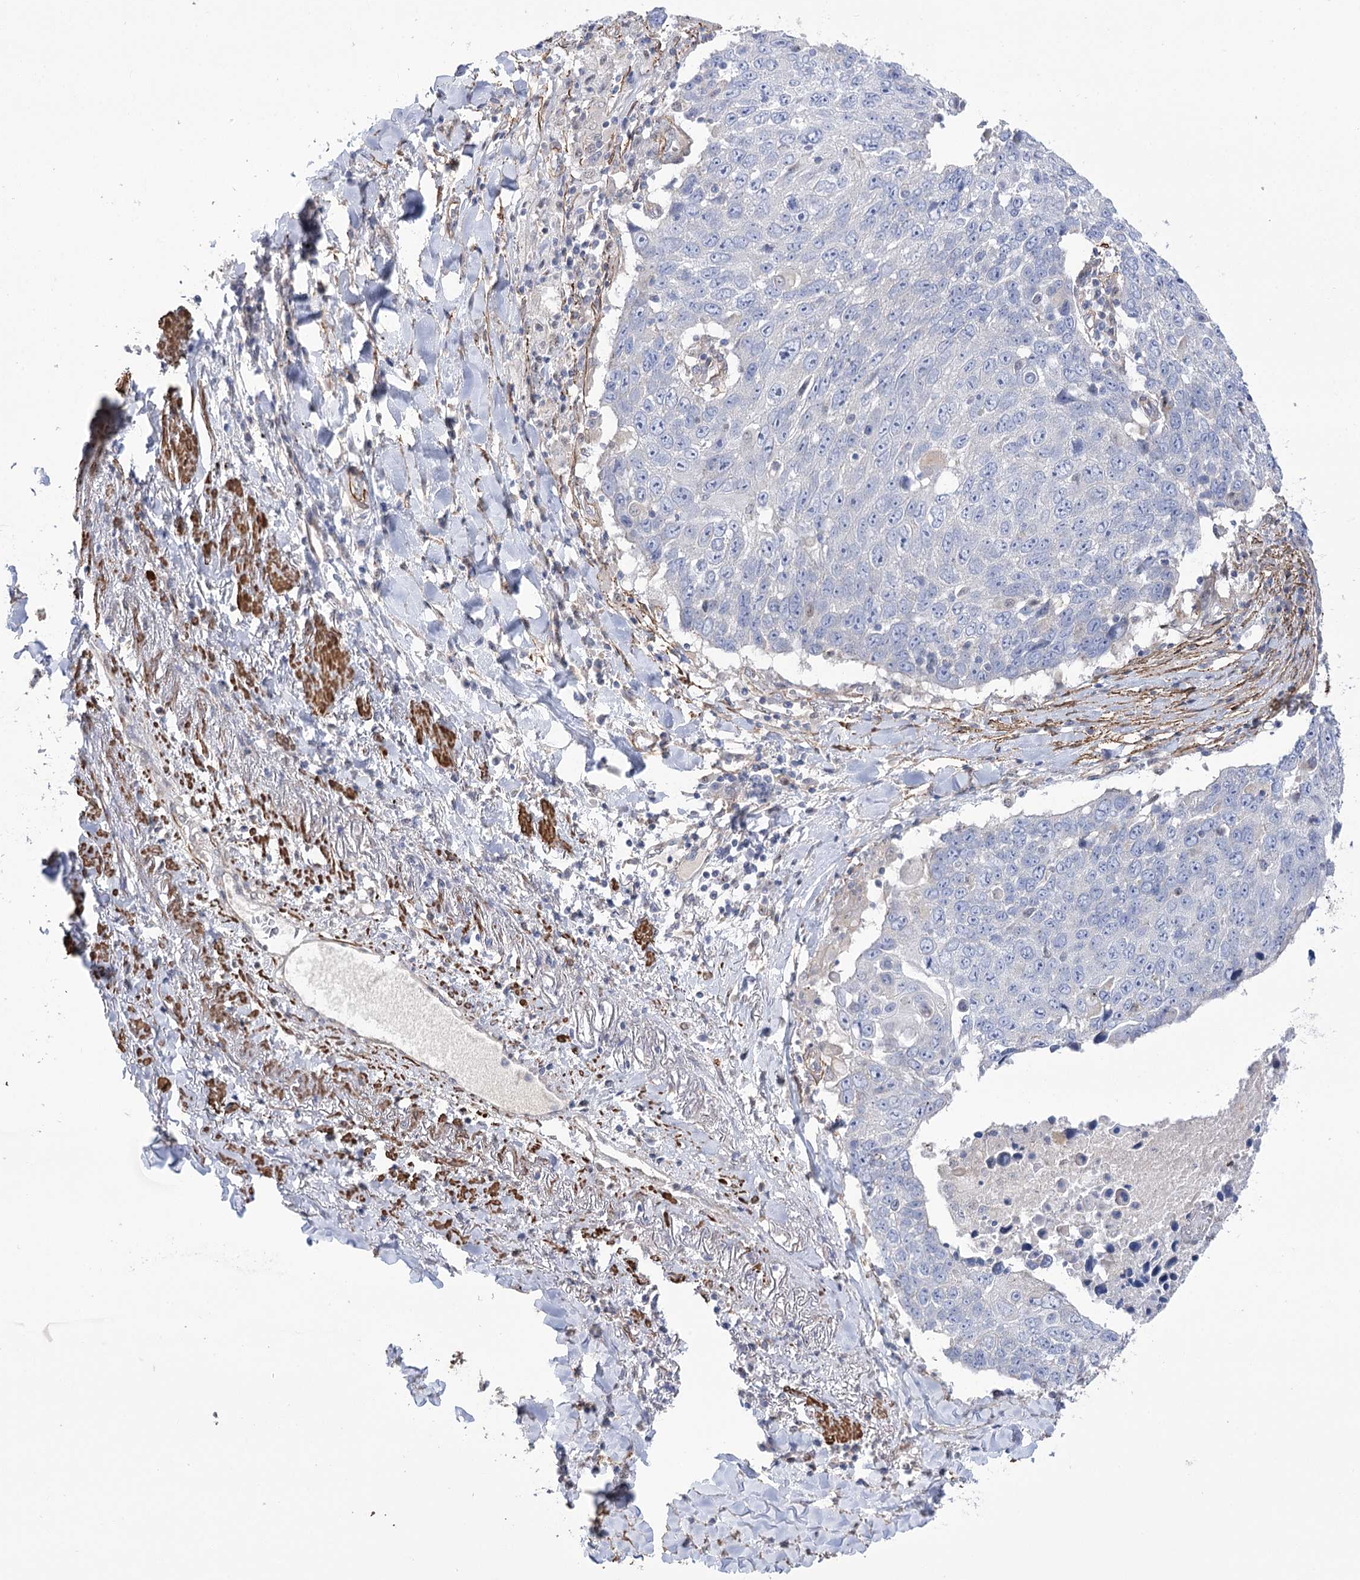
{"staining": {"intensity": "negative", "quantity": "none", "location": "none"}, "tissue": "lung cancer", "cell_type": "Tumor cells", "image_type": "cancer", "snomed": [{"axis": "morphology", "description": "Squamous cell carcinoma, NOS"}, {"axis": "topography", "description": "Lung"}], "caption": "Immunohistochemical staining of human lung cancer (squamous cell carcinoma) demonstrates no significant staining in tumor cells.", "gene": "WASHC3", "patient": {"sex": "male", "age": 66}}